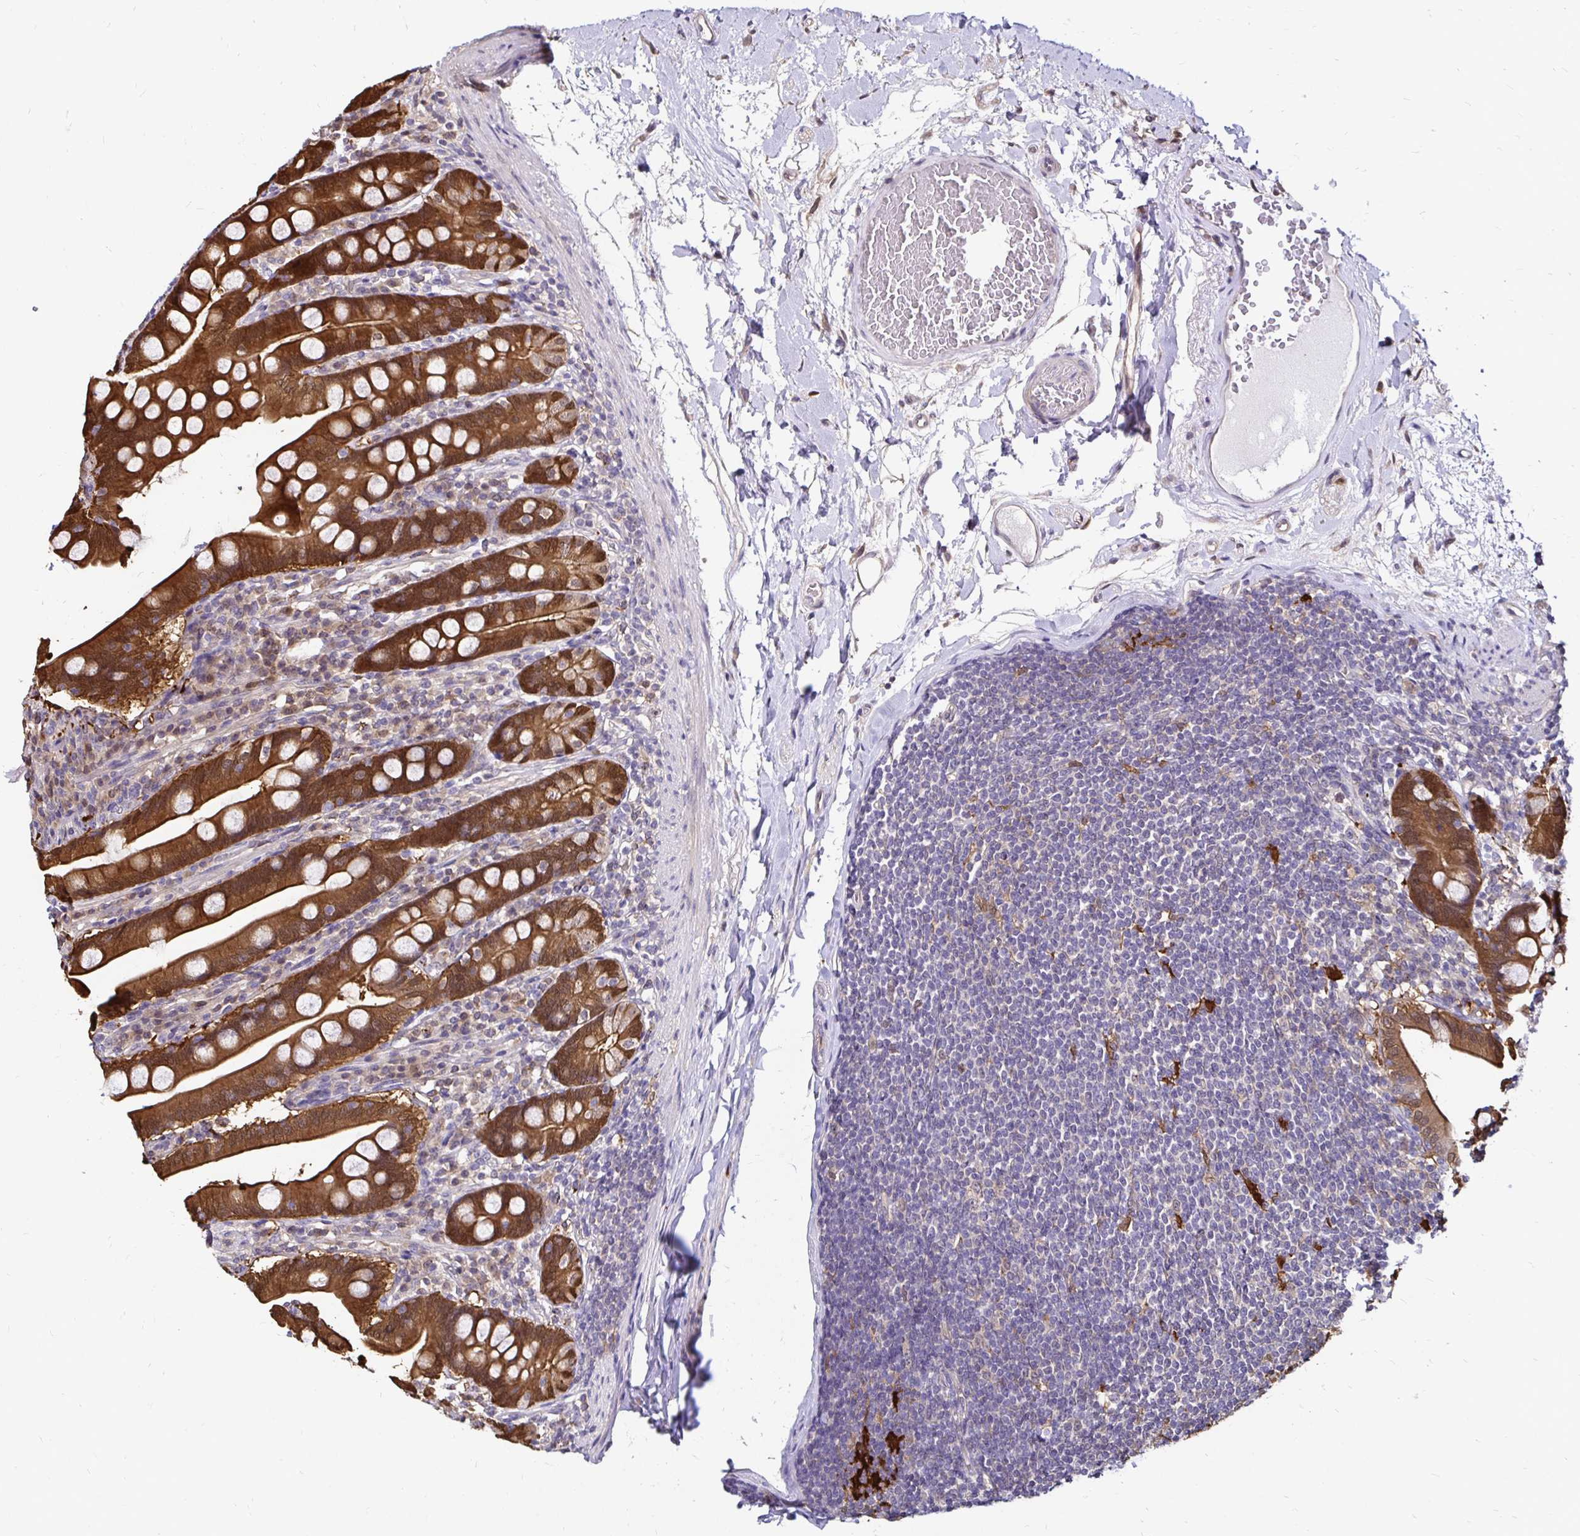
{"staining": {"intensity": "strong", "quantity": ">75%", "location": "cytoplasmic/membranous,nuclear"}, "tissue": "duodenum", "cell_type": "Glandular cells", "image_type": "normal", "snomed": [{"axis": "morphology", "description": "Normal tissue, NOS"}, {"axis": "topography", "description": "Duodenum"}], "caption": "Immunohistochemical staining of unremarkable human duodenum demonstrates >75% levels of strong cytoplasmic/membranous,nuclear protein positivity in approximately >75% of glandular cells.", "gene": "TXN", "patient": {"sex": "female", "age": 67}}